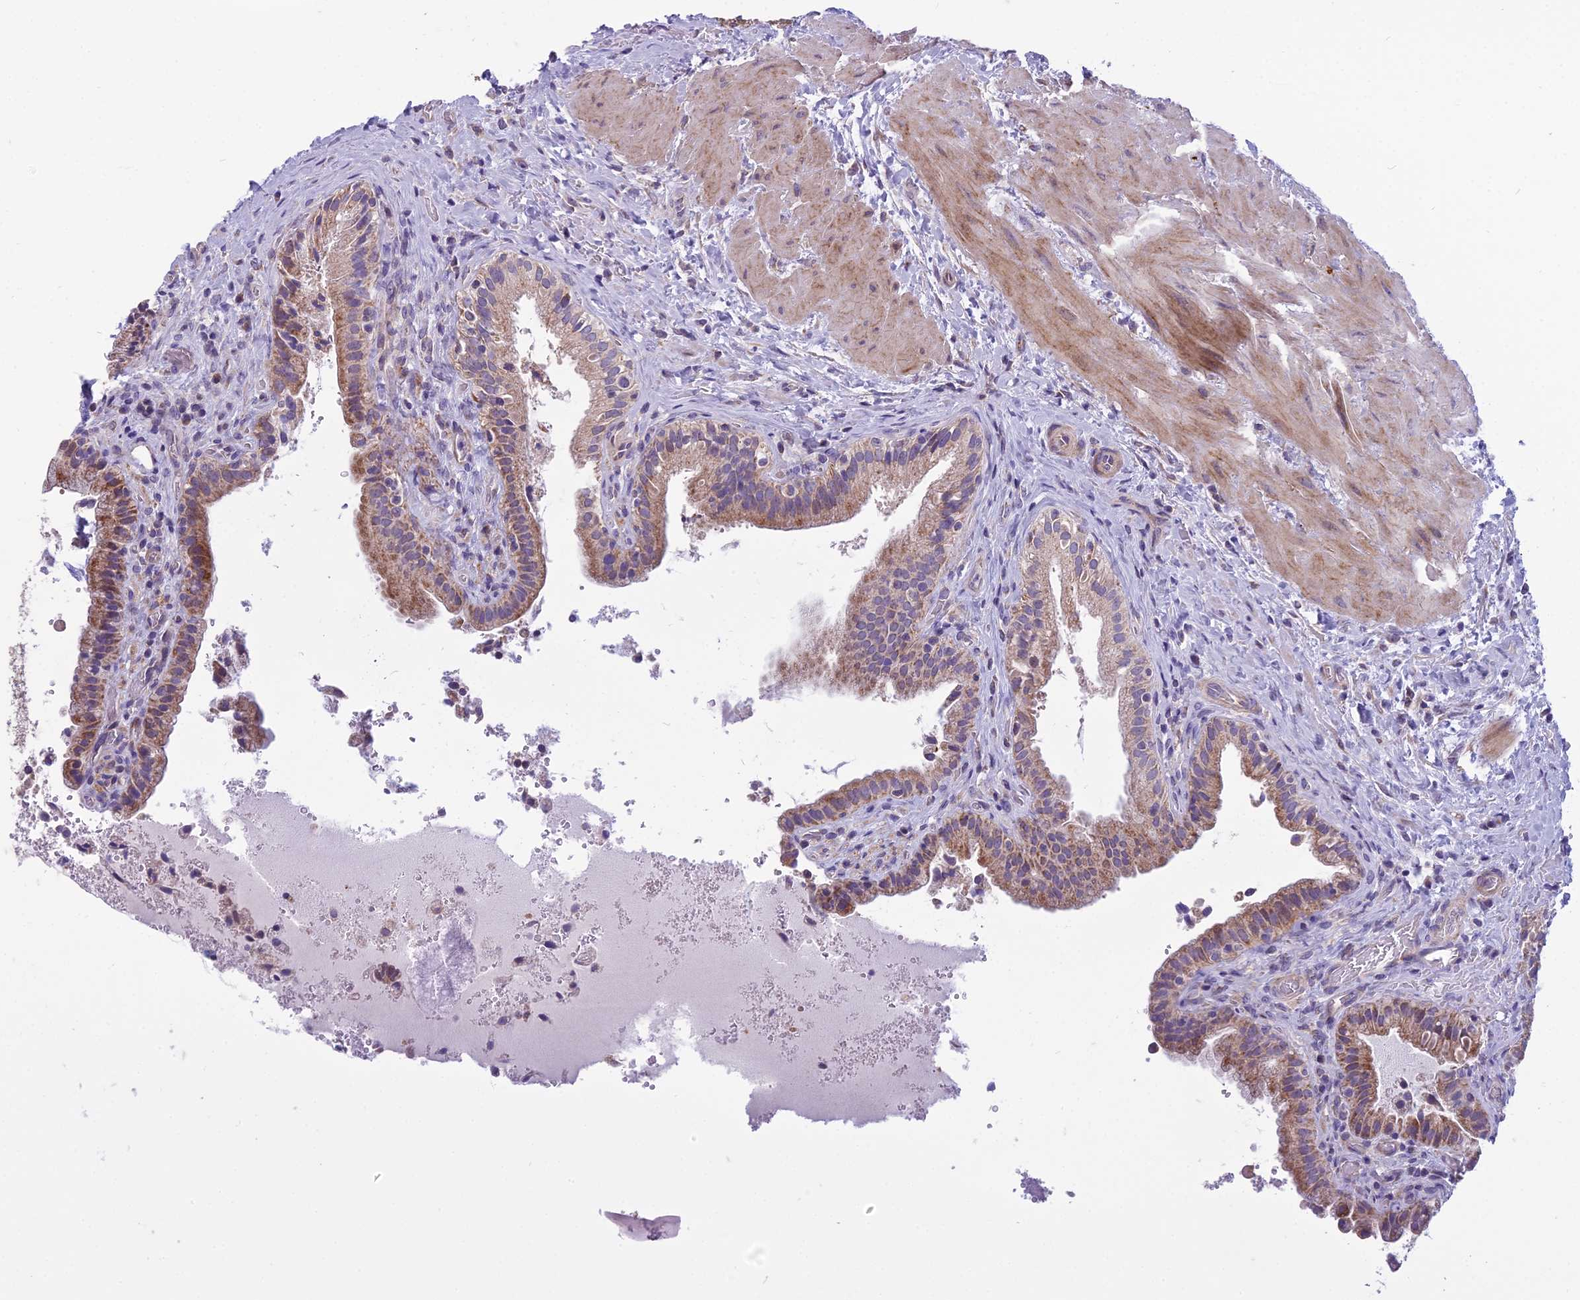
{"staining": {"intensity": "moderate", "quantity": "25%-75%", "location": "cytoplasmic/membranous"}, "tissue": "gallbladder", "cell_type": "Glandular cells", "image_type": "normal", "snomed": [{"axis": "morphology", "description": "Normal tissue, NOS"}, {"axis": "topography", "description": "Gallbladder"}], "caption": "Immunohistochemical staining of unremarkable gallbladder exhibits 25%-75% levels of moderate cytoplasmic/membranous protein positivity in approximately 25%-75% of glandular cells.", "gene": "DUS2", "patient": {"sex": "male", "age": 24}}